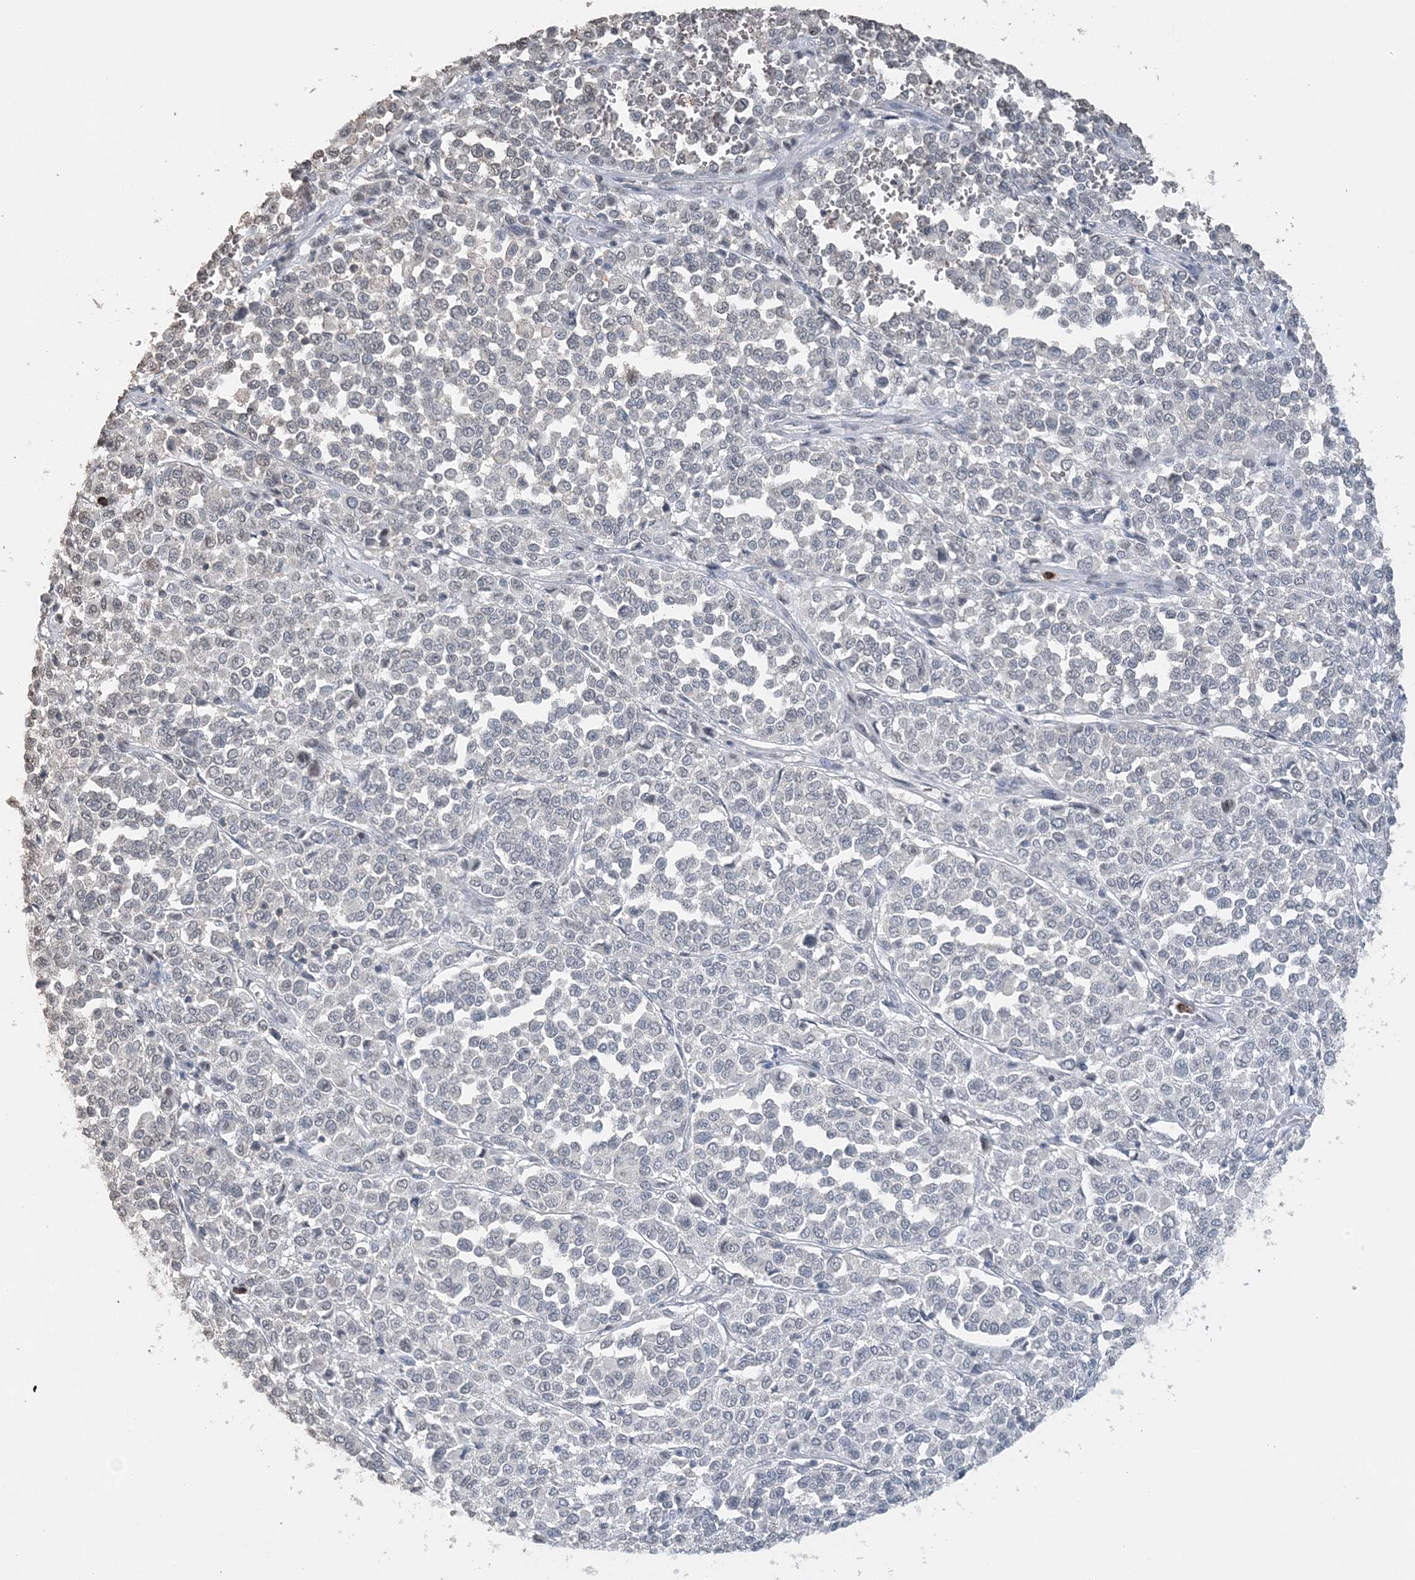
{"staining": {"intensity": "negative", "quantity": "none", "location": "none"}, "tissue": "melanoma", "cell_type": "Tumor cells", "image_type": "cancer", "snomed": [{"axis": "morphology", "description": "Malignant melanoma, Metastatic site"}, {"axis": "topography", "description": "Pancreas"}], "caption": "Tumor cells are negative for protein expression in human malignant melanoma (metastatic site).", "gene": "FAM110A", "patient": {"sex": "female", "age": 30}}